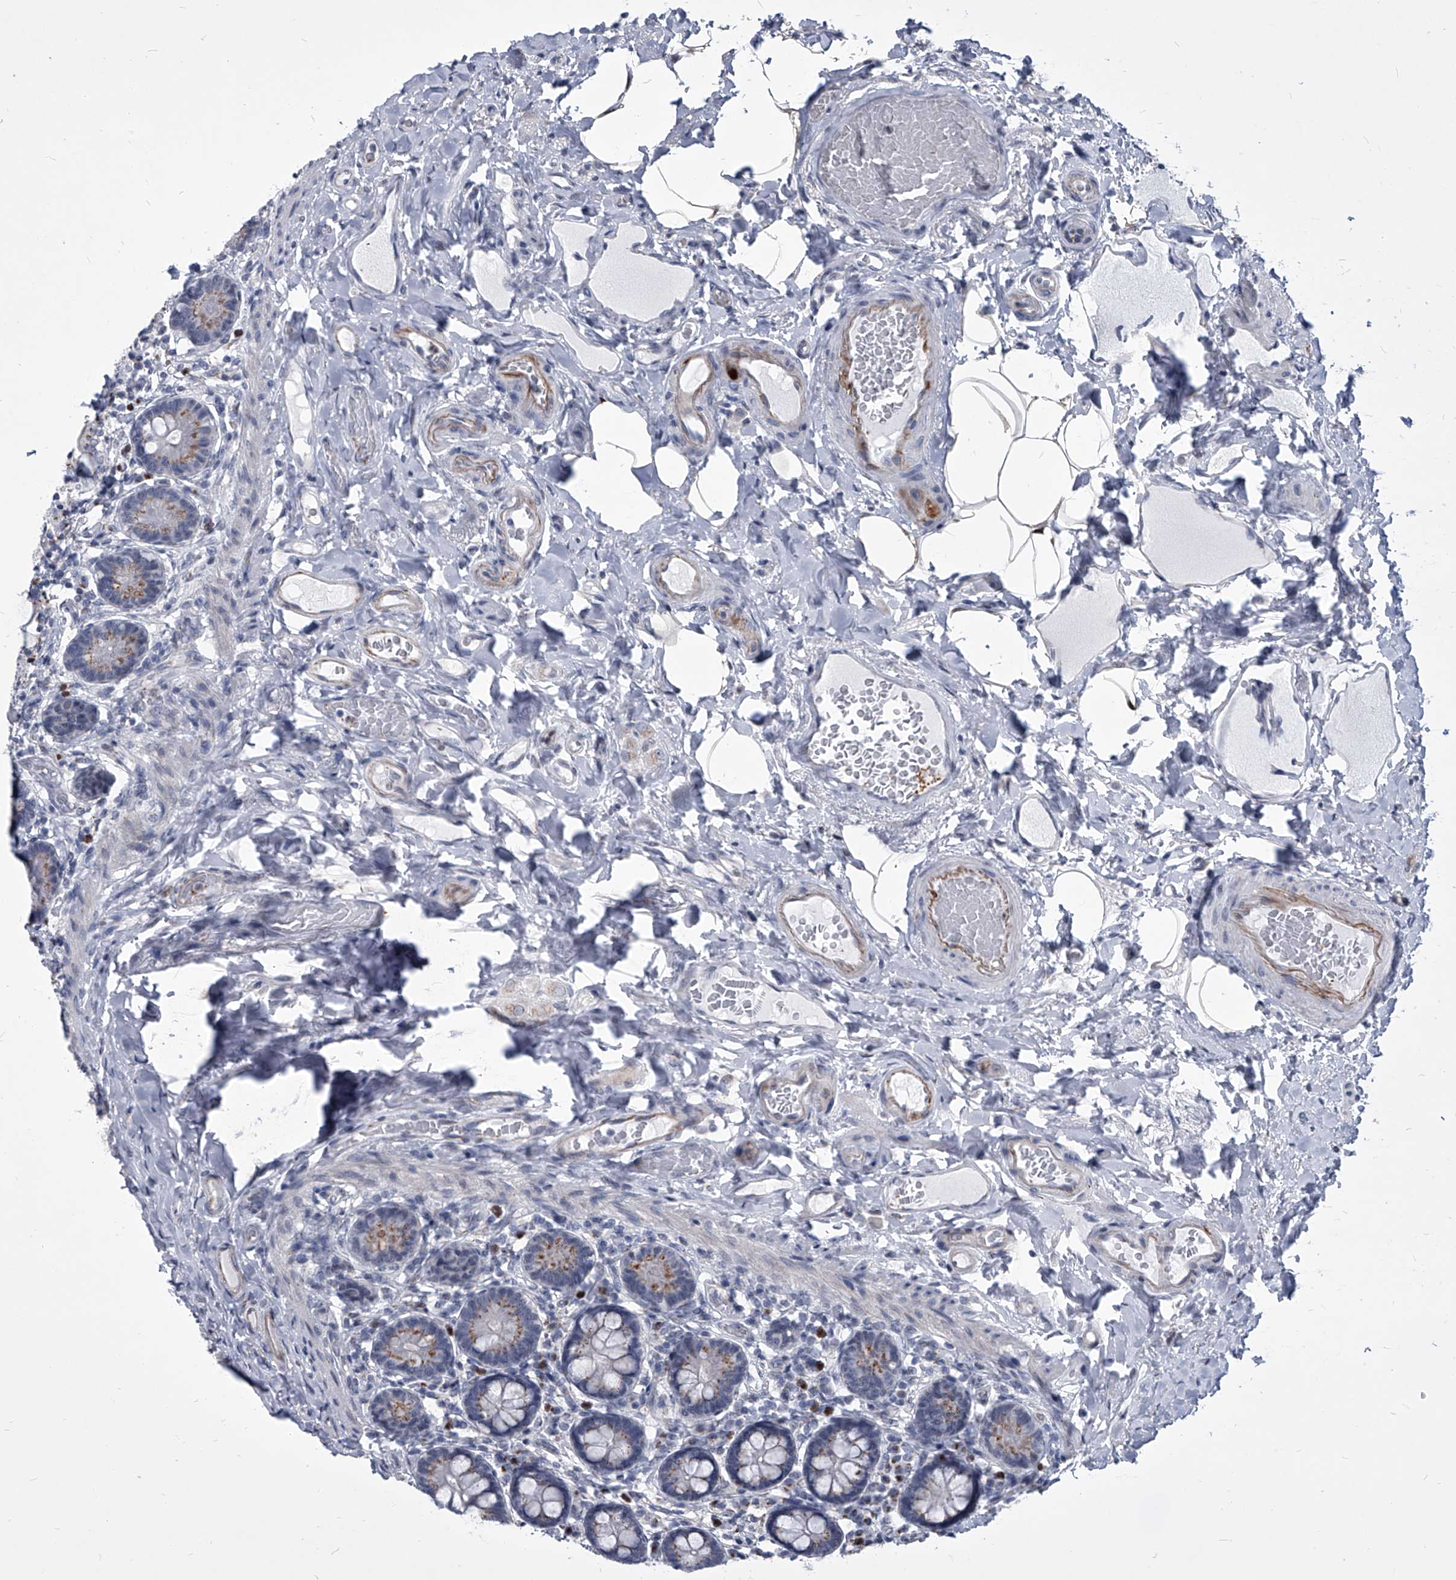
{"staining": {"intensity": "moderate", "quantity": "25%-75%", "location": "cytoplasmic/membranous"}, "tissue": "small intestine", "cell_type": "Glandular cells", "image_type": "normal", "snomed": [{"axis": "morphology", "description": "Normal tissue, NOS"}, {"axis": "topography", "description": "Small intestine"}], "caption": "The histopathology image displays a brown stain indicating the presence of a protein in the cytoplasmic/membranous of glandular cells in small intestine. (brown staining indicates protein expression, while blue staining denotes nuclei).", "gene": "EVA1C", "patient": {"sex": "female", "age": 64}}